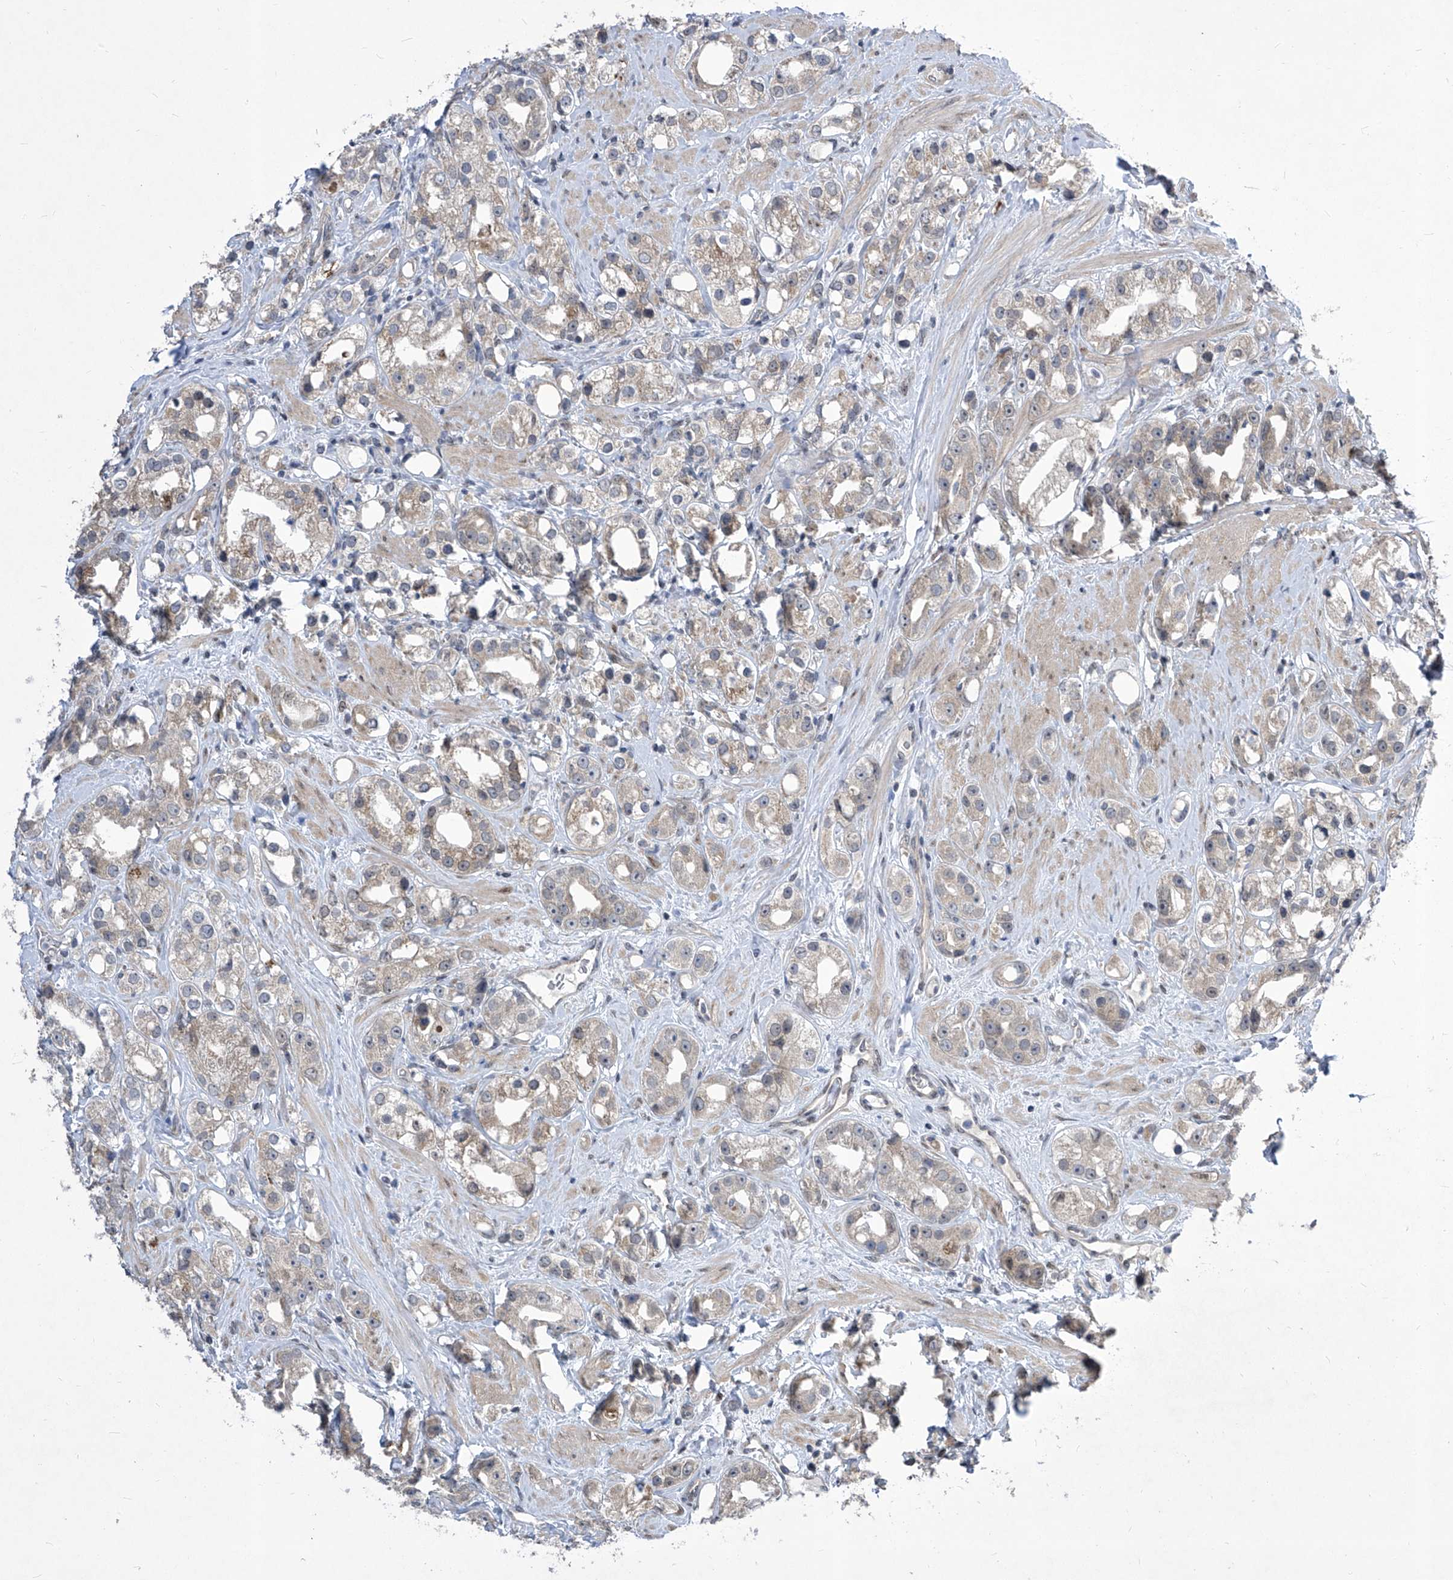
{"staining": {"intensity": "weak", "quantity": "25%-75%", "location": "cytoplasmic/membranous"}, "tissue": "prostate cancer", "cell_type": "Tumor cells", "image_type": "cancer", "snomed": [{"axis": "morphology", "description": "Adenocarcinoma, NOS"}, {"axis": "topography", "description": "Prostate"}], "caption": "IHC image of neoplastic tissue: human adenocarcinoma (prostate) stained using immunohistochemistry (IHC) shows low levels of weak protein expression localized specifically in the cytoplasmic/membranous of tumor cells, appearing as a cytoplasmic/membranous brown color.", "gene": "CETN2", "patient": {"sex": "male", "age": 79}}